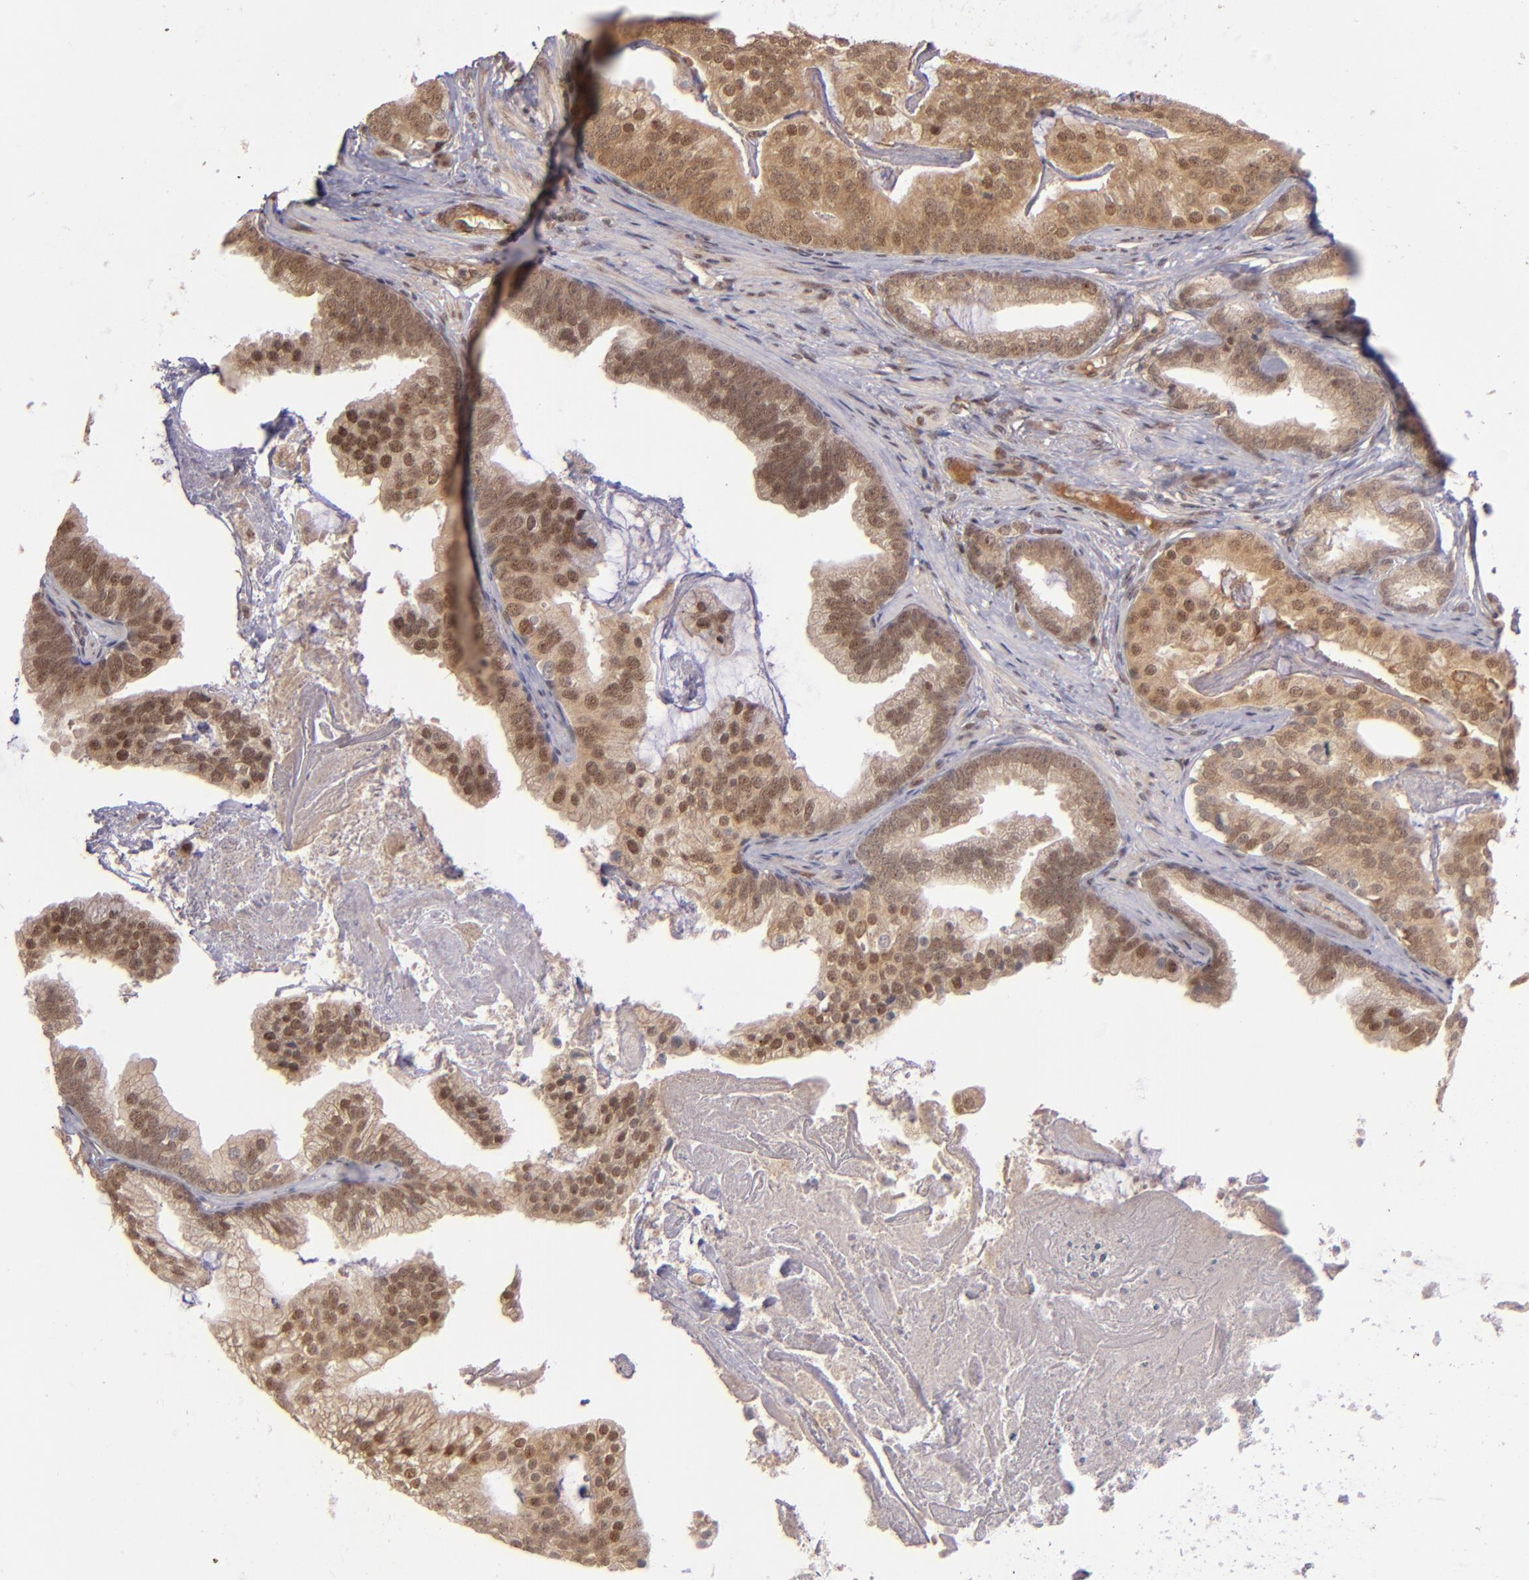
{"staining": {"intensity": "moderate", "quantity": "25%-75%", "location": "cytoplasmic/membranous,nuclear"}, "tissue": "prostate cancer", "cell_type": "Tumor cells", "image_type": "cancer", "snomed": [{"axis": "morphology", "description": "Adenocarcinoma, Low grade"}, {"axis": "topography", "description": "Prostate"}], "caption": "Prostate low-grade adenocarcinoma stained with a protein marker shows moderate staining in tumor cells.", "gene": "ABHD12B", "patient": {"sex": "male", "age": 58}}